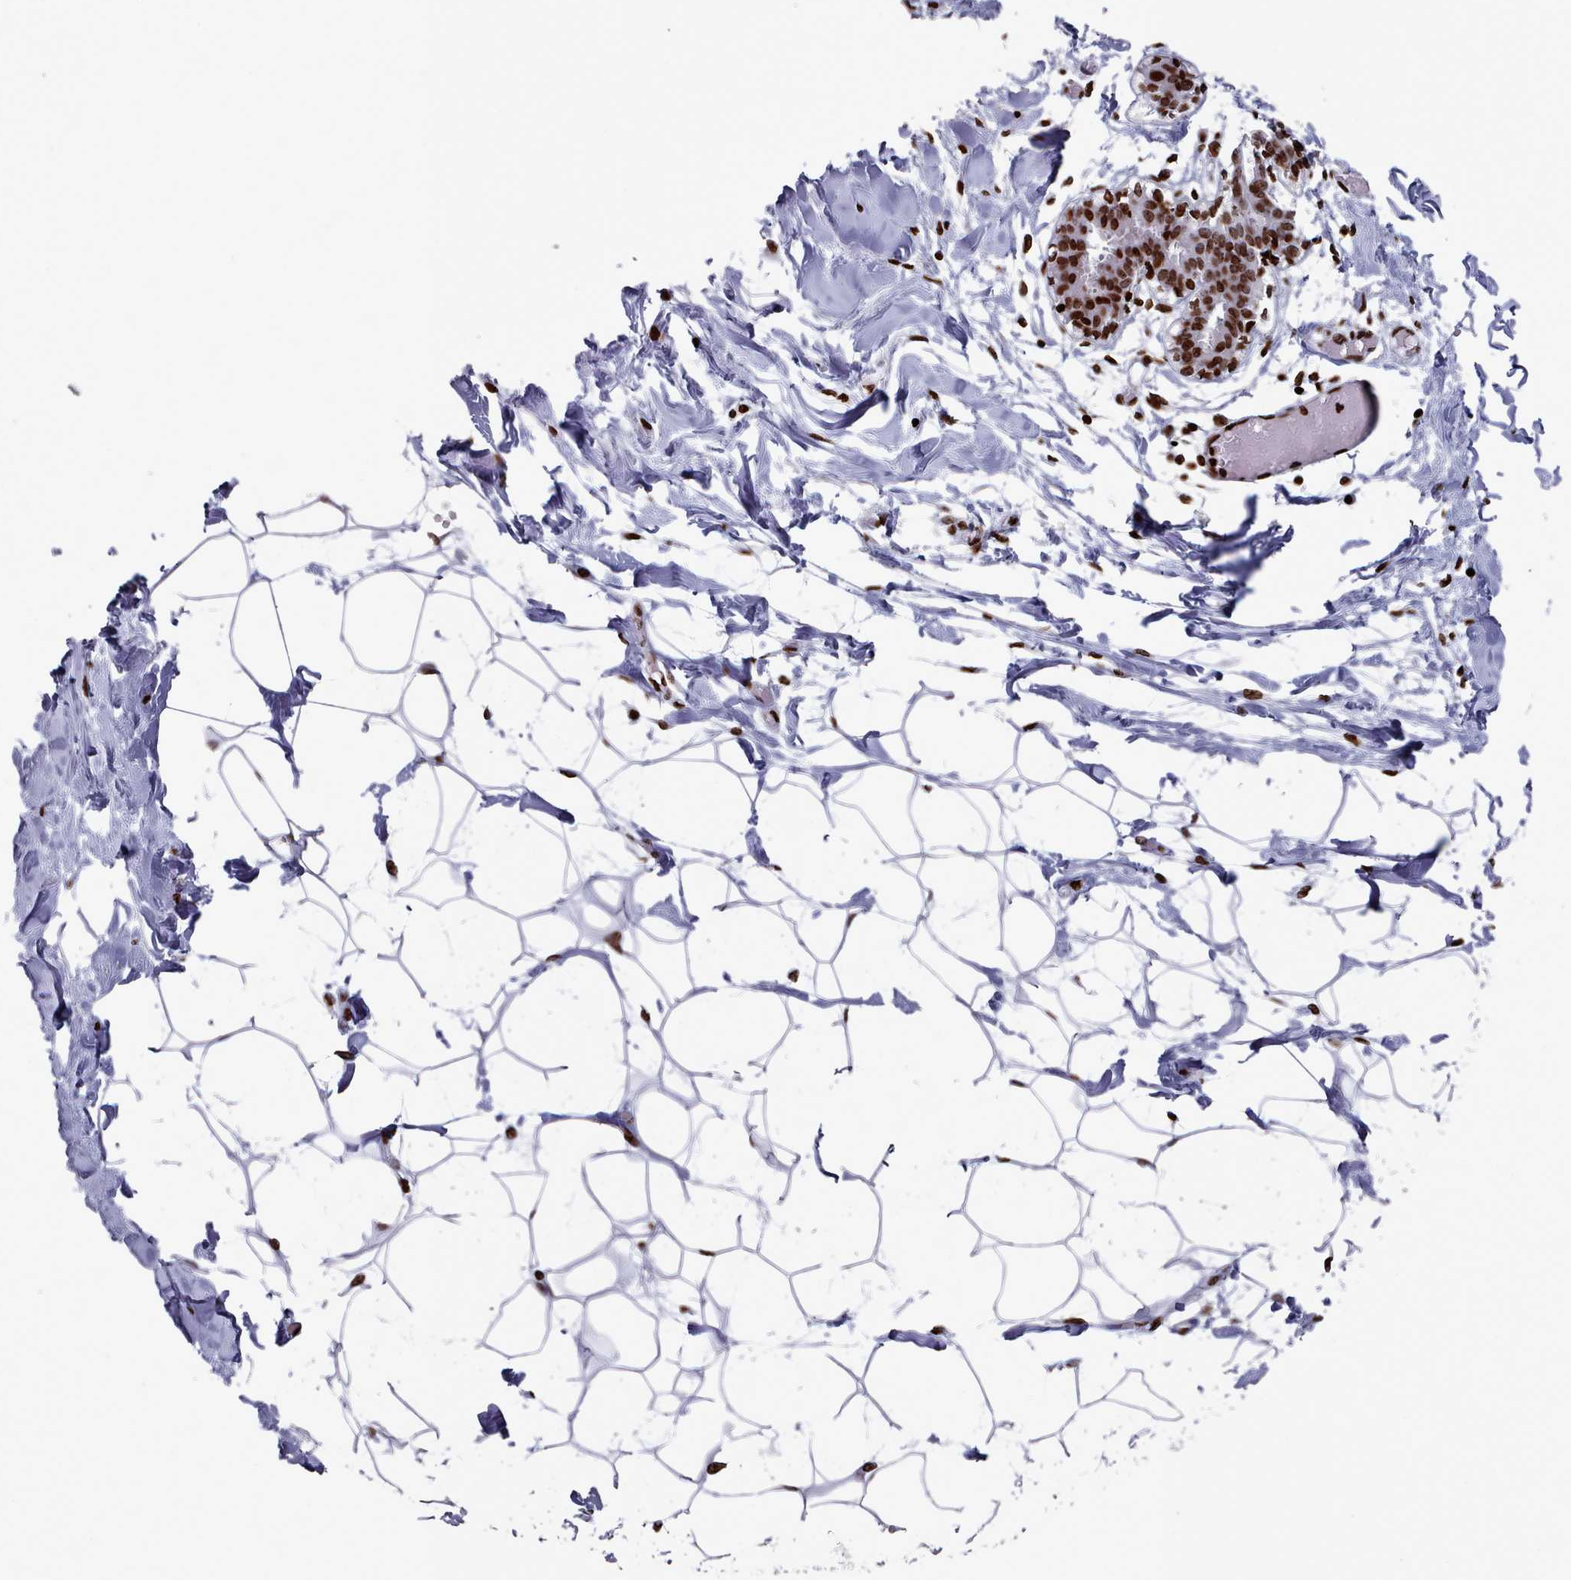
{"staining": {"intensity": "moderate", "quantity": ">75%", "location": "nuclear"}, "tissue": "breast", "cell_type": "Adipocytes", "image_type": "normal", "snomed": [{"axis": "morphology", "description": "Normal tissue, NOS"}, {"axis": "topography", "description": "Breast"}], "caption": "Protein expression analysis of benign breast shows moderate nuclear expression in about >75% of adipocytes. Ihc stains the protein of interest in brown and the nuclei are stained blue.", "gene": "PCDHB11", "patient": {"sex": "female", "age": 27}}